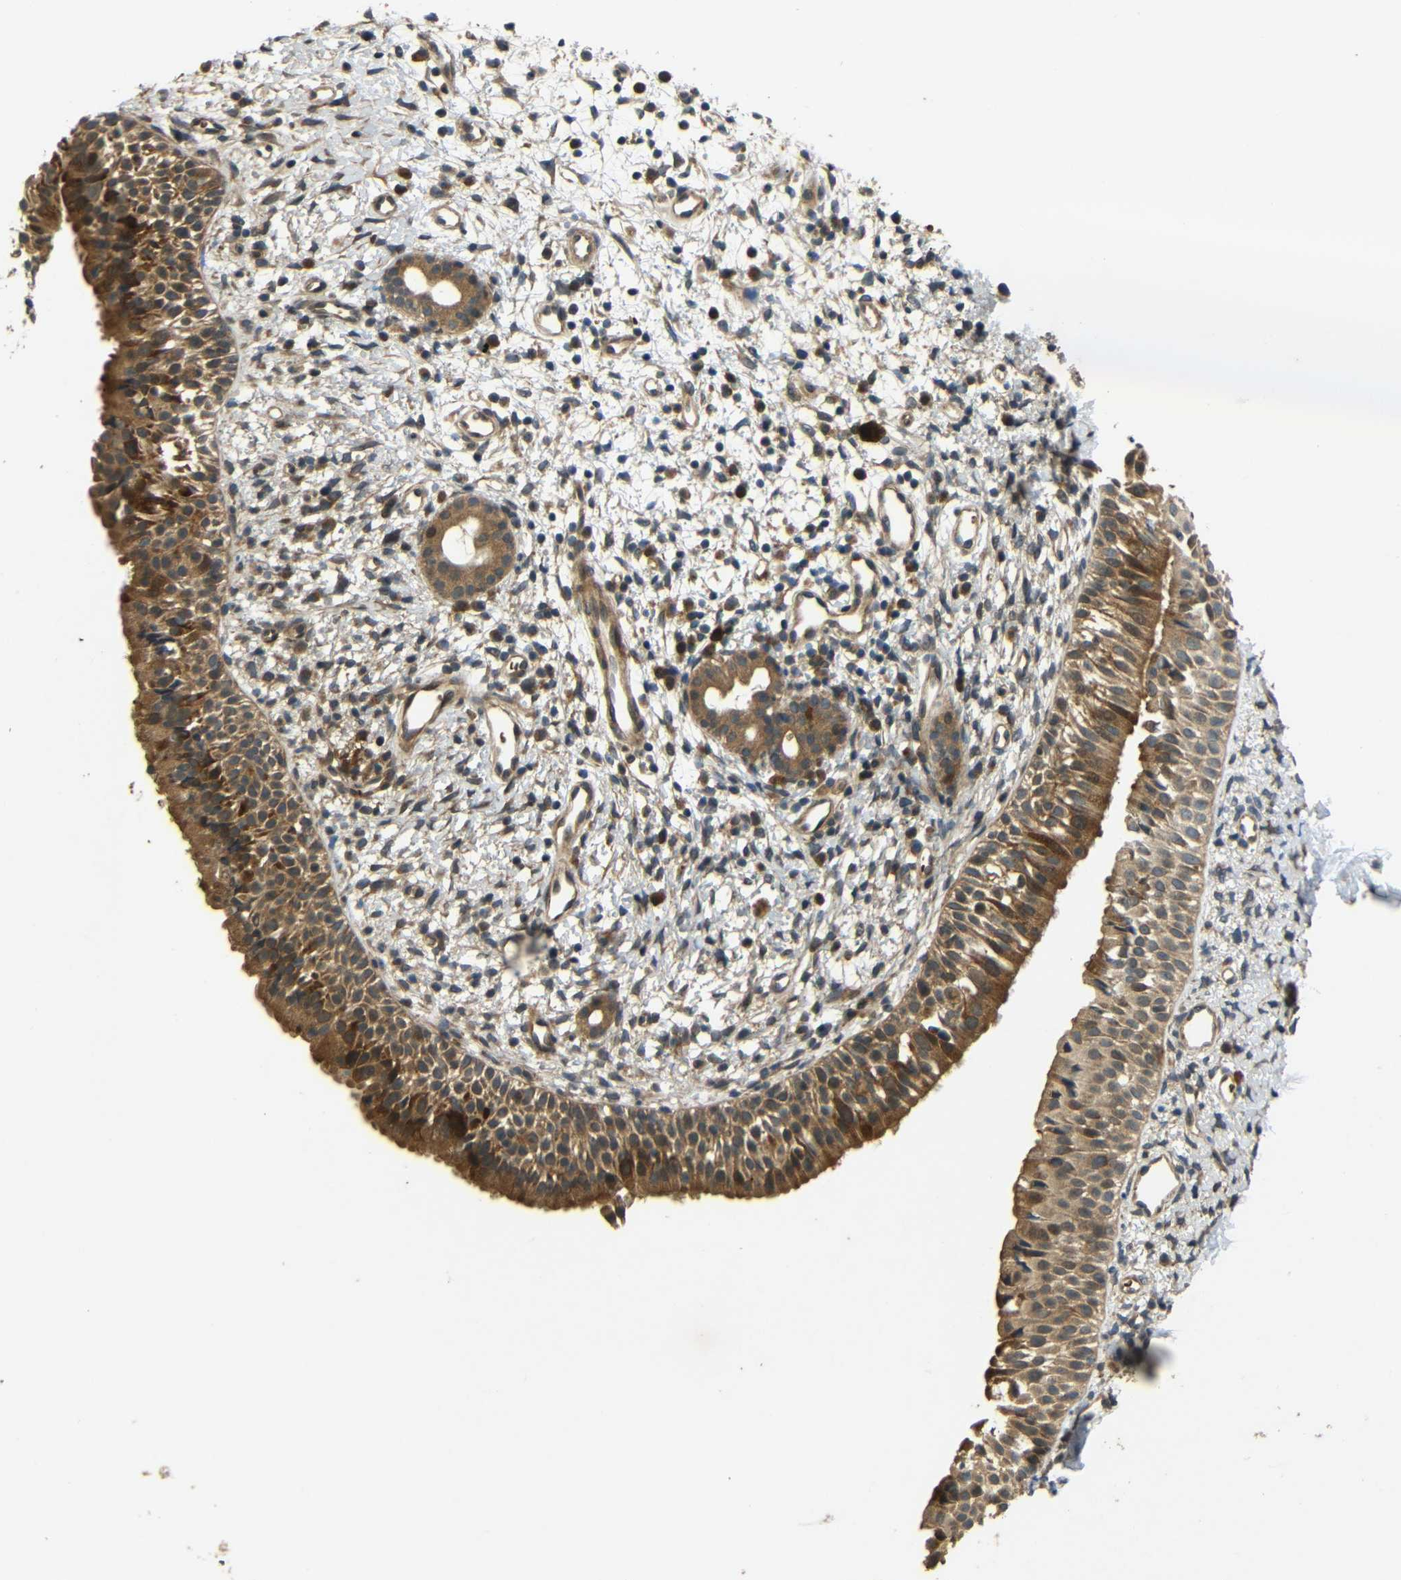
{"staining": {"intensity": "moderate", "quantity": ">75%", "location": "cytoplasmic/membranous"}, "tissue": "nasopharynx", "cell_type": "Respiratory epithelial cells", "image_type": "normal", "snomed": [{"axis": "morphology", "description": "Normal tissue, NOS"}, {"axis": "topography", "description": "Nasopharynx"}], "caption": "Immunohistochemical staining of unremarkable nasopharynx displays moderate cytoplasmic/membranous protein expression in approximately >75% of respiratory epithelial cells. Immunohistochemistry (ihc) stains the protein in brown and the nuclei are stained blue.", "gene": "EPHB2", "patient": {"sex": "male", "age": 22}}